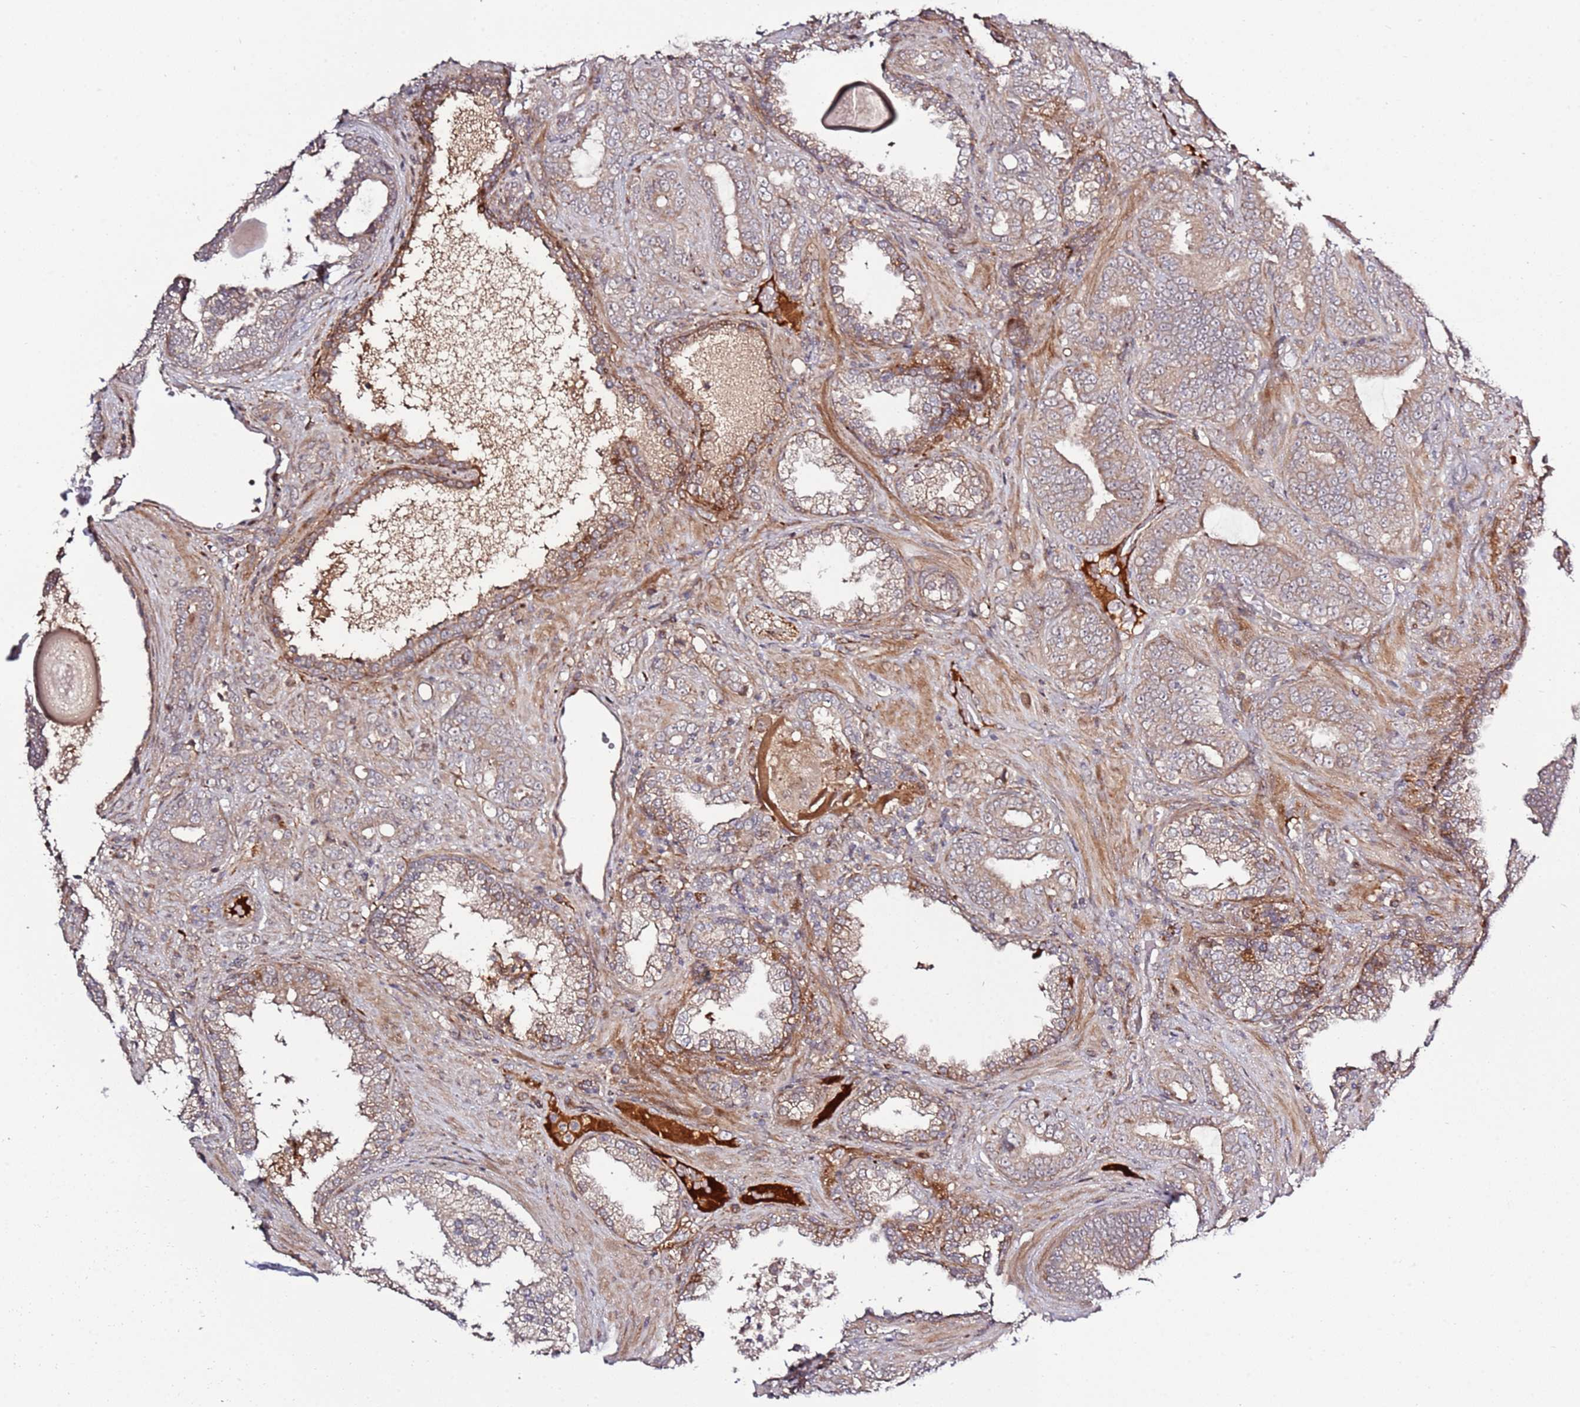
{"staining": {"intensity": "weak", "quantity": ">75%", "location": "cytoplasmic/membranous"}, "tissue": "prostate cancer", "cell_type": "Tumor cells", "image_type": "cancer", "snomed": [{"axis": "morphology", "description": "Adenocarcinoma, High grade"}, {"axis": "topography", "description": "Prostate and seminal vesicle, NOS"}], "caption": "High-grade adenocarcinoma (prostate) tissue shows weak cytoplasmic/membranous staining in about >75% of tumor cells, visualized by immunohistochemistry.", "gene": "RHBDL1", "patient": {"sex": "male", "age": 67}}